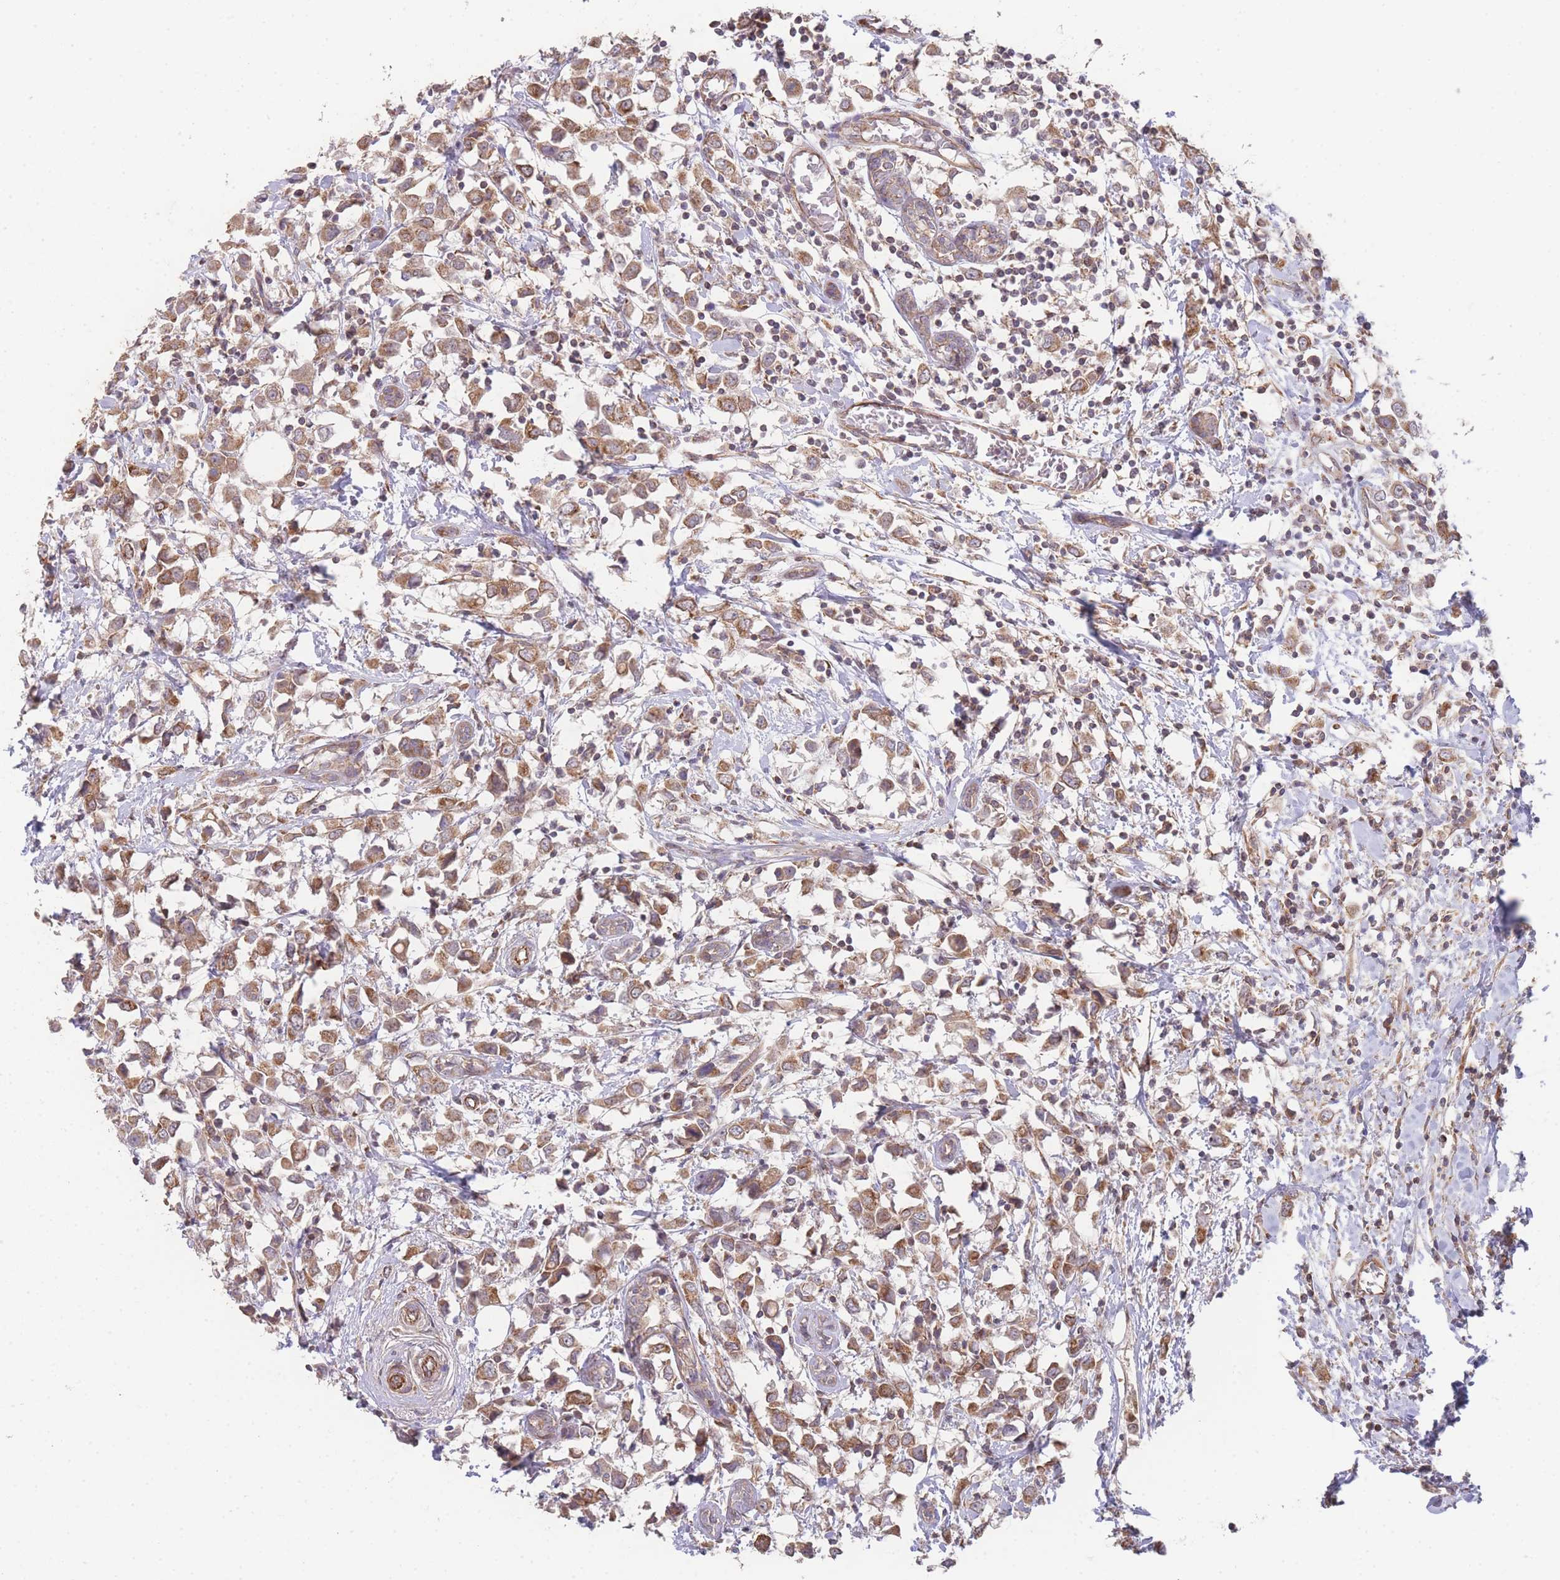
{"staining": {"intensity": "moderate", "quantity": ">75%", "location": "cytoplasmic/membranous"}, "tissue": "breast cancer", "cell_type": "Tumor cells", "image_type": "cancer", "snomed": [{"axis": "morphology", "description": "Duct carcinoma"}, {"axis": "topography", "description": "Breast"}], "caption": "Tumor cells display medium levels of moderate cytoplasmic/membranous staining in approximately >75% of cells in breast infiltrating ductal carcinoma.", "gene": "PXMP4", "patient": {"sex": "female", "age": 61}}